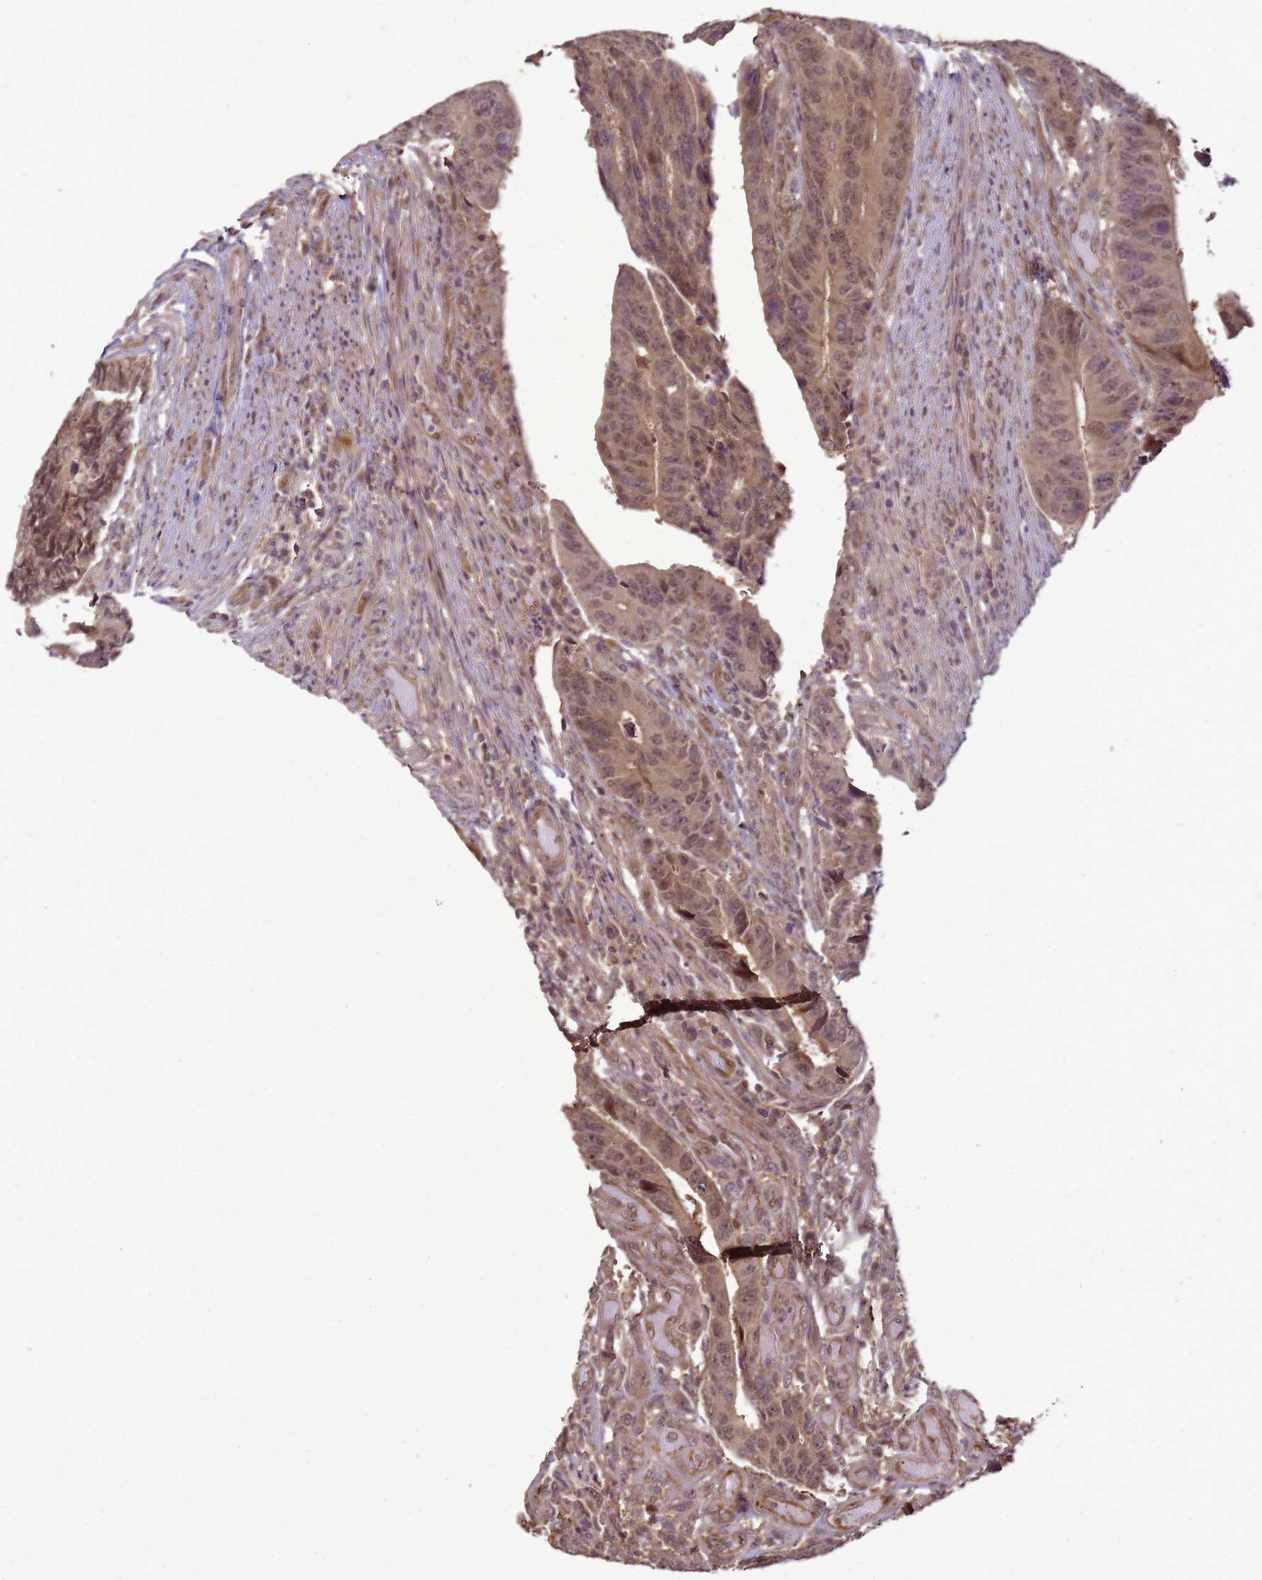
{"staining": {"intensity": "moderate", "quantity": ">75%", "location": "cytoplasmic/membranous,nuclear"}, "tissue": "colorectal cancer", "cell_type": "Tumor cells", "image_type": "cancer", "snomed": [{"axis": "morphology", "description": "Adenocarcinoma, NOS"}, {"axis": "topography", "description": "Colon"}], "caption": "Human colorectal cancer (adenocarcinoma) stained with a protein marker reveals moderate staining in tumor cells.", "gene": "CRBN", "patient": {"sex": "male", "age": 87}}